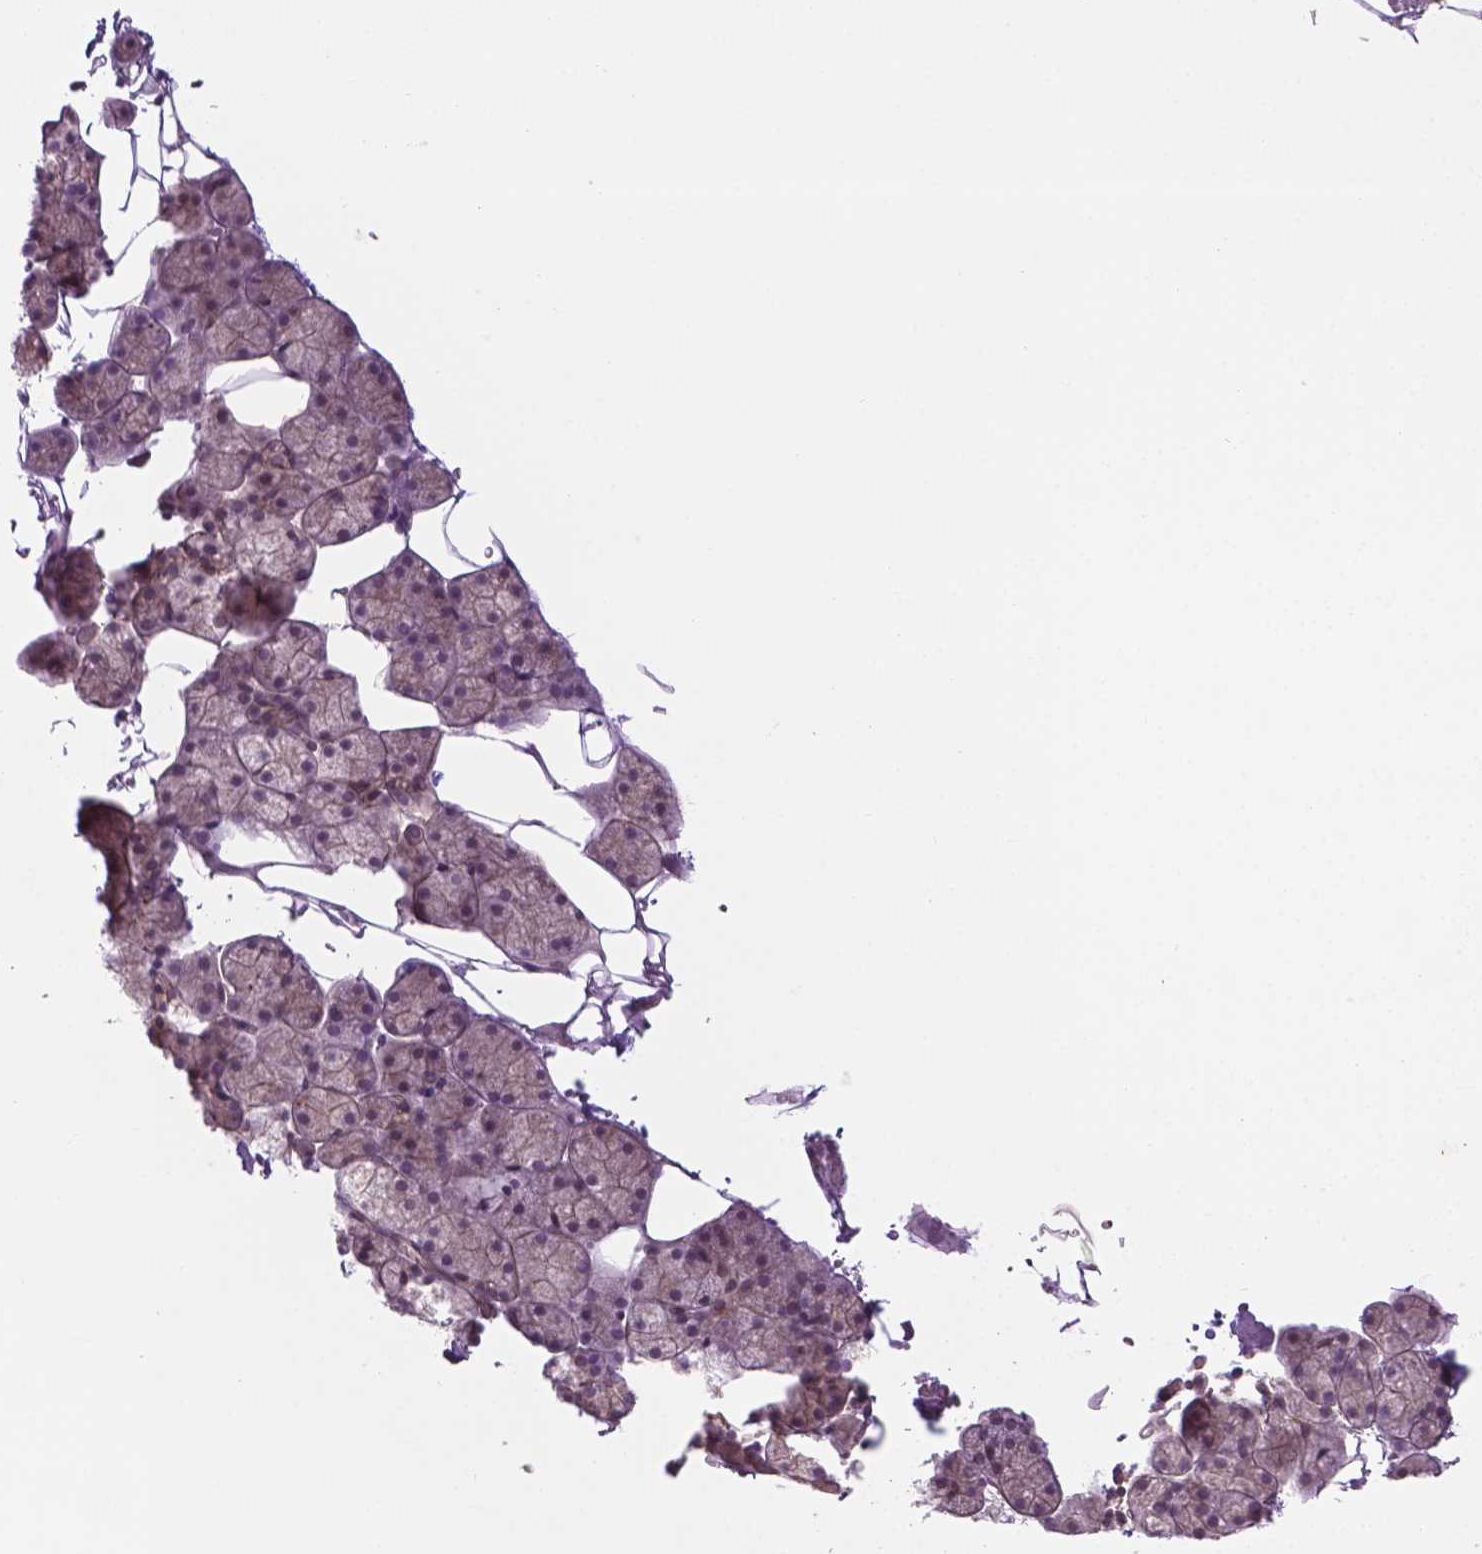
{"staining": {"intensity": "weak", "quantity": "25%-75%", "location": "cytoplasmic/membranous"}, "tissue": "salivary gland", "cell_type": "Glandular cells", "image_type": "normal", "snomed": [{"axis": "morphology", "description": "Normal tissue, NOS"}, {"axis": "topography", "description": "Salivary gland"}], "caption": "DAB (3,3'-diaminobenzidine) immunohistochemical staining of normal salivary gland exhibits weak cytoplasmic/membranous protein positivity in approximately 25%-75% of glandular cells.", "gene": "TCHP", "patient": {"sex": "male", "age": 38}}